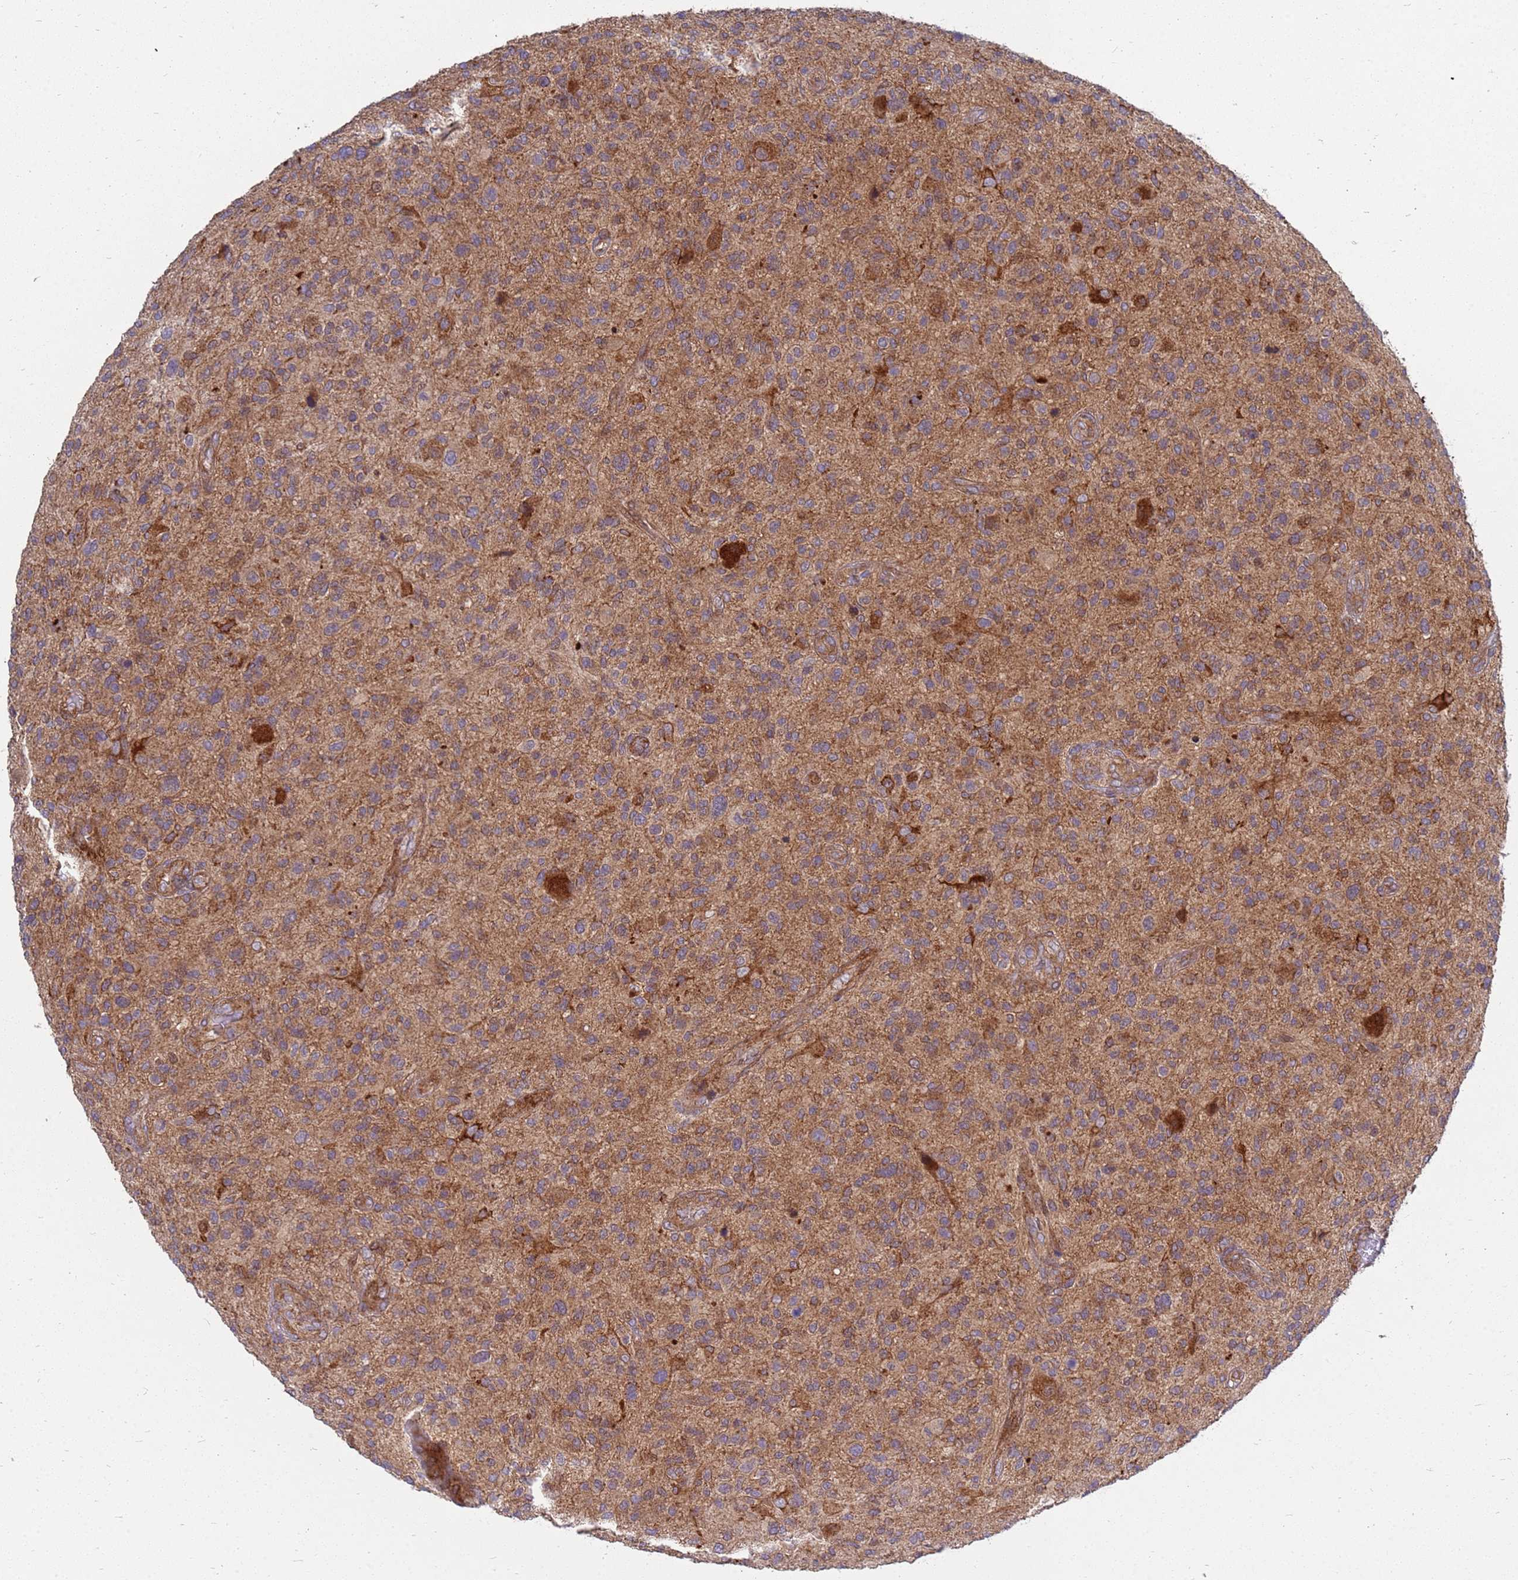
{"staining": {"intensity": "moderate", "quantity": "<25%", "location": "cytoplasmic/membranous"}, "tissue": "glioma", "cell_type": "Tumor cells", "image_type": "cancer", "snomed": [{"axis": "morphology", "description": "Glioma, malignant, High grade"}, {"axis": "topography", "description": "Brain"}], "caption": "A micrograph of human malignant high-grade glioma stained for a protein demonstrates moderate cytoplasmic/membranous brown staining in tumor cells.", "gene": "CDC34", "patient": {"sex": "male", "age": 47}}